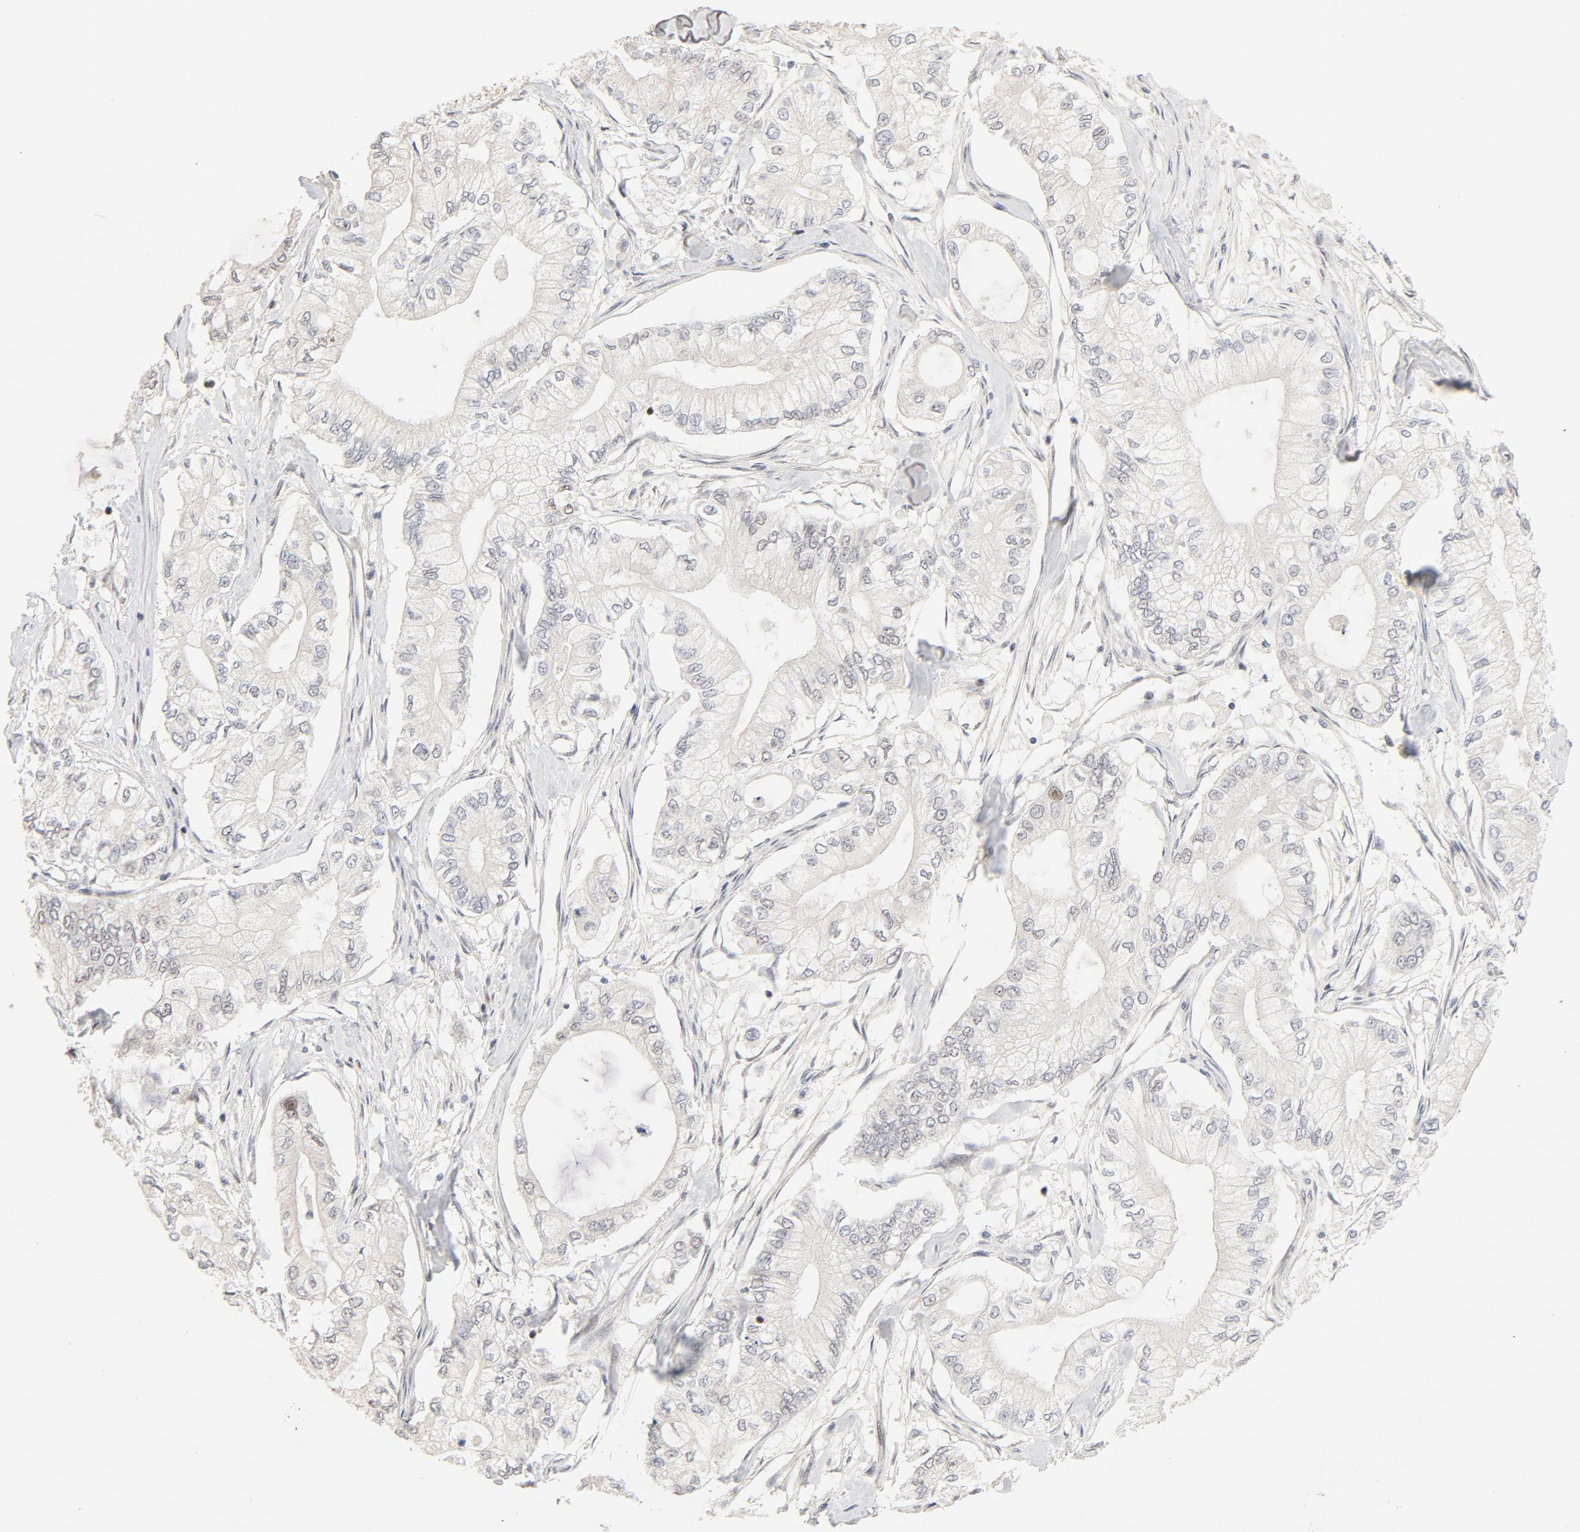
{"staining": {"intensity": "negative", "quantity": "none", "location": "none"}, "tissue": "pancreatic cancer", "cell_type": "Tumor cells", "image_type": "cancer", "snomed": [{"axis": "morphology", "description": "Adenocarcinoma, NOS"}, {"axis": "topography", "description": "Pancreas"}], "caption": "Immunohistochemistry micrograph of neoplastic tissue: human pancreatic adenocarcinoma stained with DAB exhibits no significant protein positivity in tumor cells.", "gene": "GTF2I", "patient": {"sex": "male", "age": 79}}